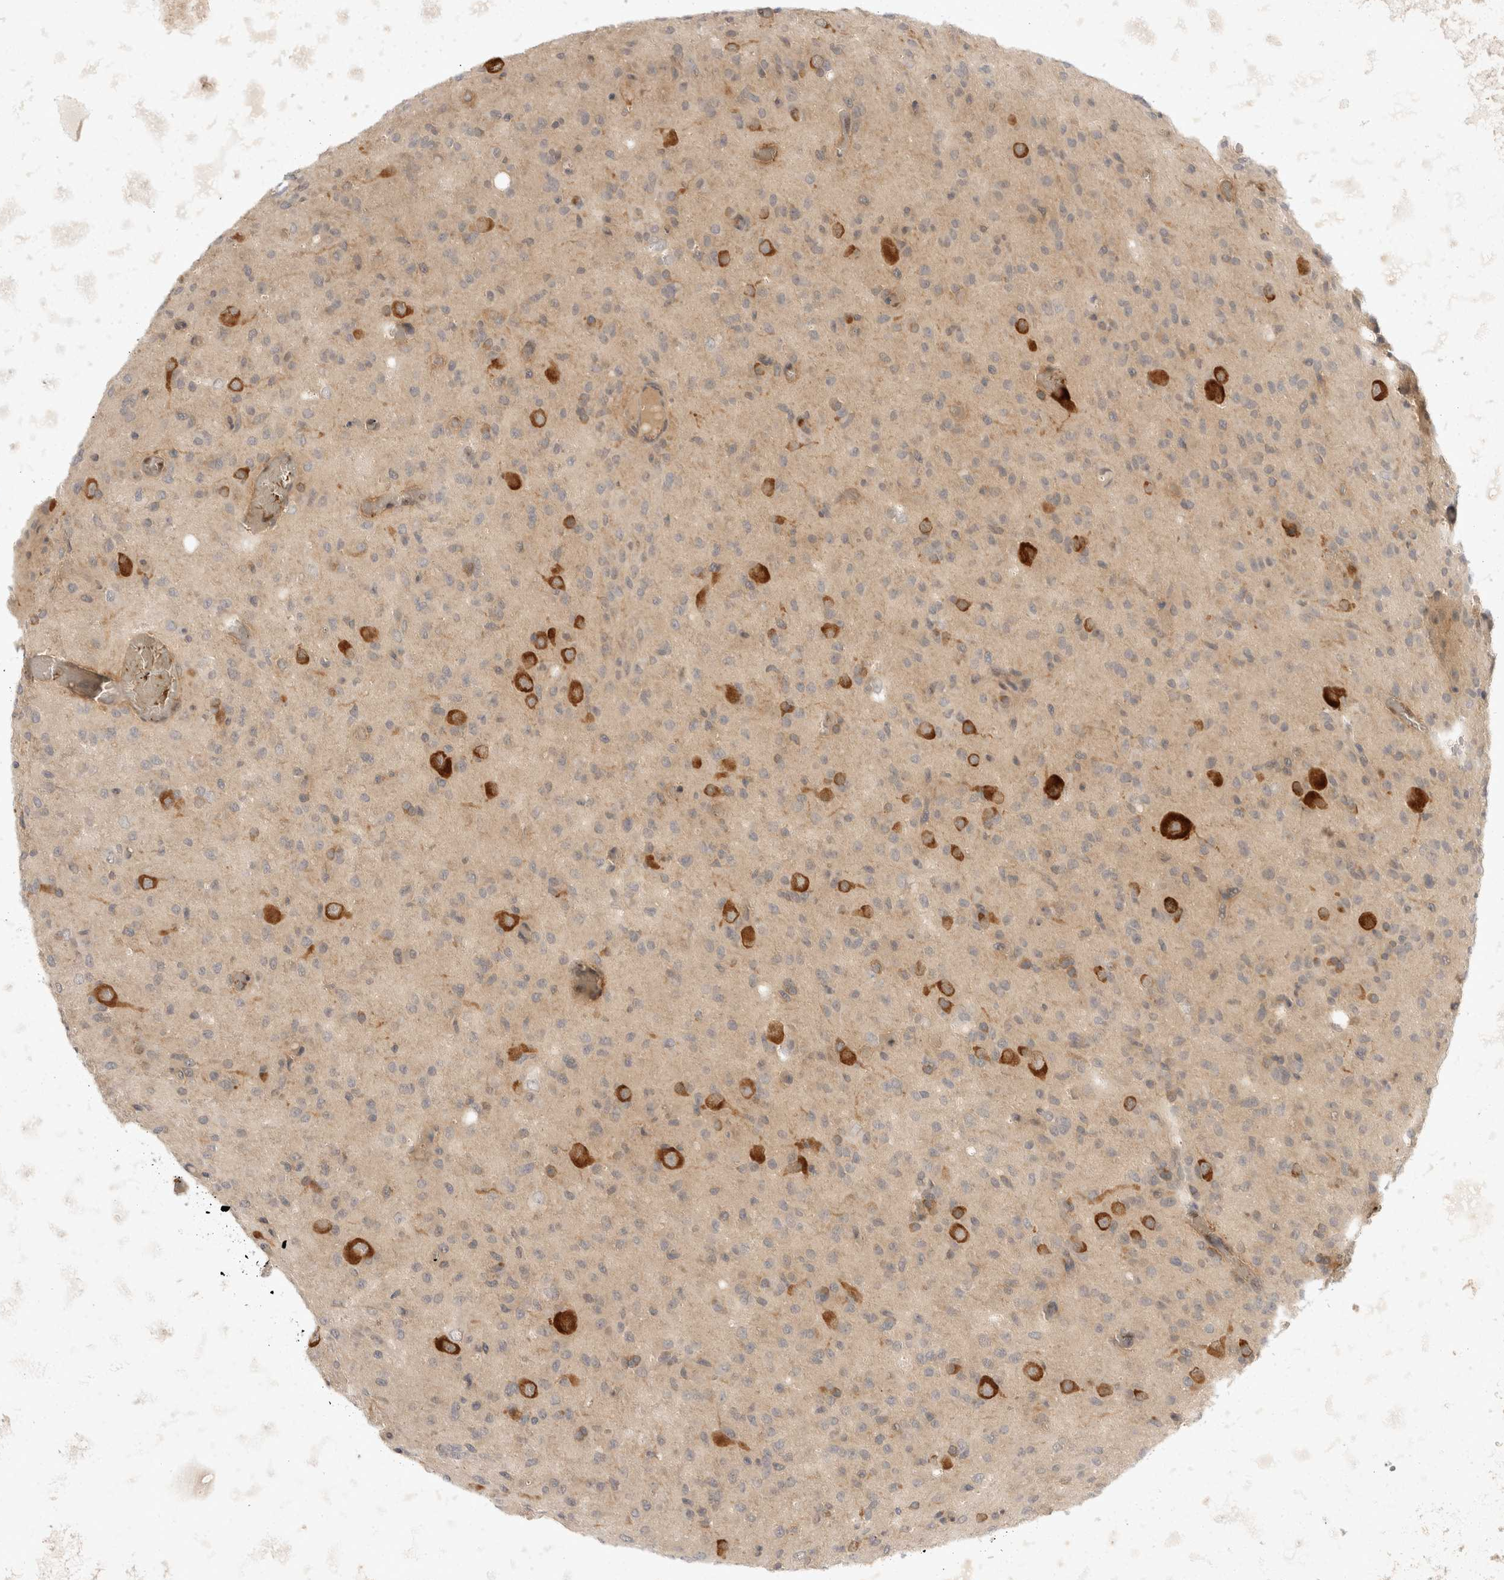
{"staining": {"intensity": "weak", "quantity": "<25%", "location": "cytoplasmic/membranous"}, "tissue": "glioma", "cell_type": "Tumor cells", "image_type": "cancer", "snomed": [{"axis": "morphology", "description": "Glioma, malignant, High grade"}, {"axis": "topography", "description": "Brain"}], "caption": "Immunohistochemical staining of malignant glioma (high-grade) reveals no significant expression in tumor cells.", "gene": "EIF4G3", "patient": {"sex": "female", "age": 59}}